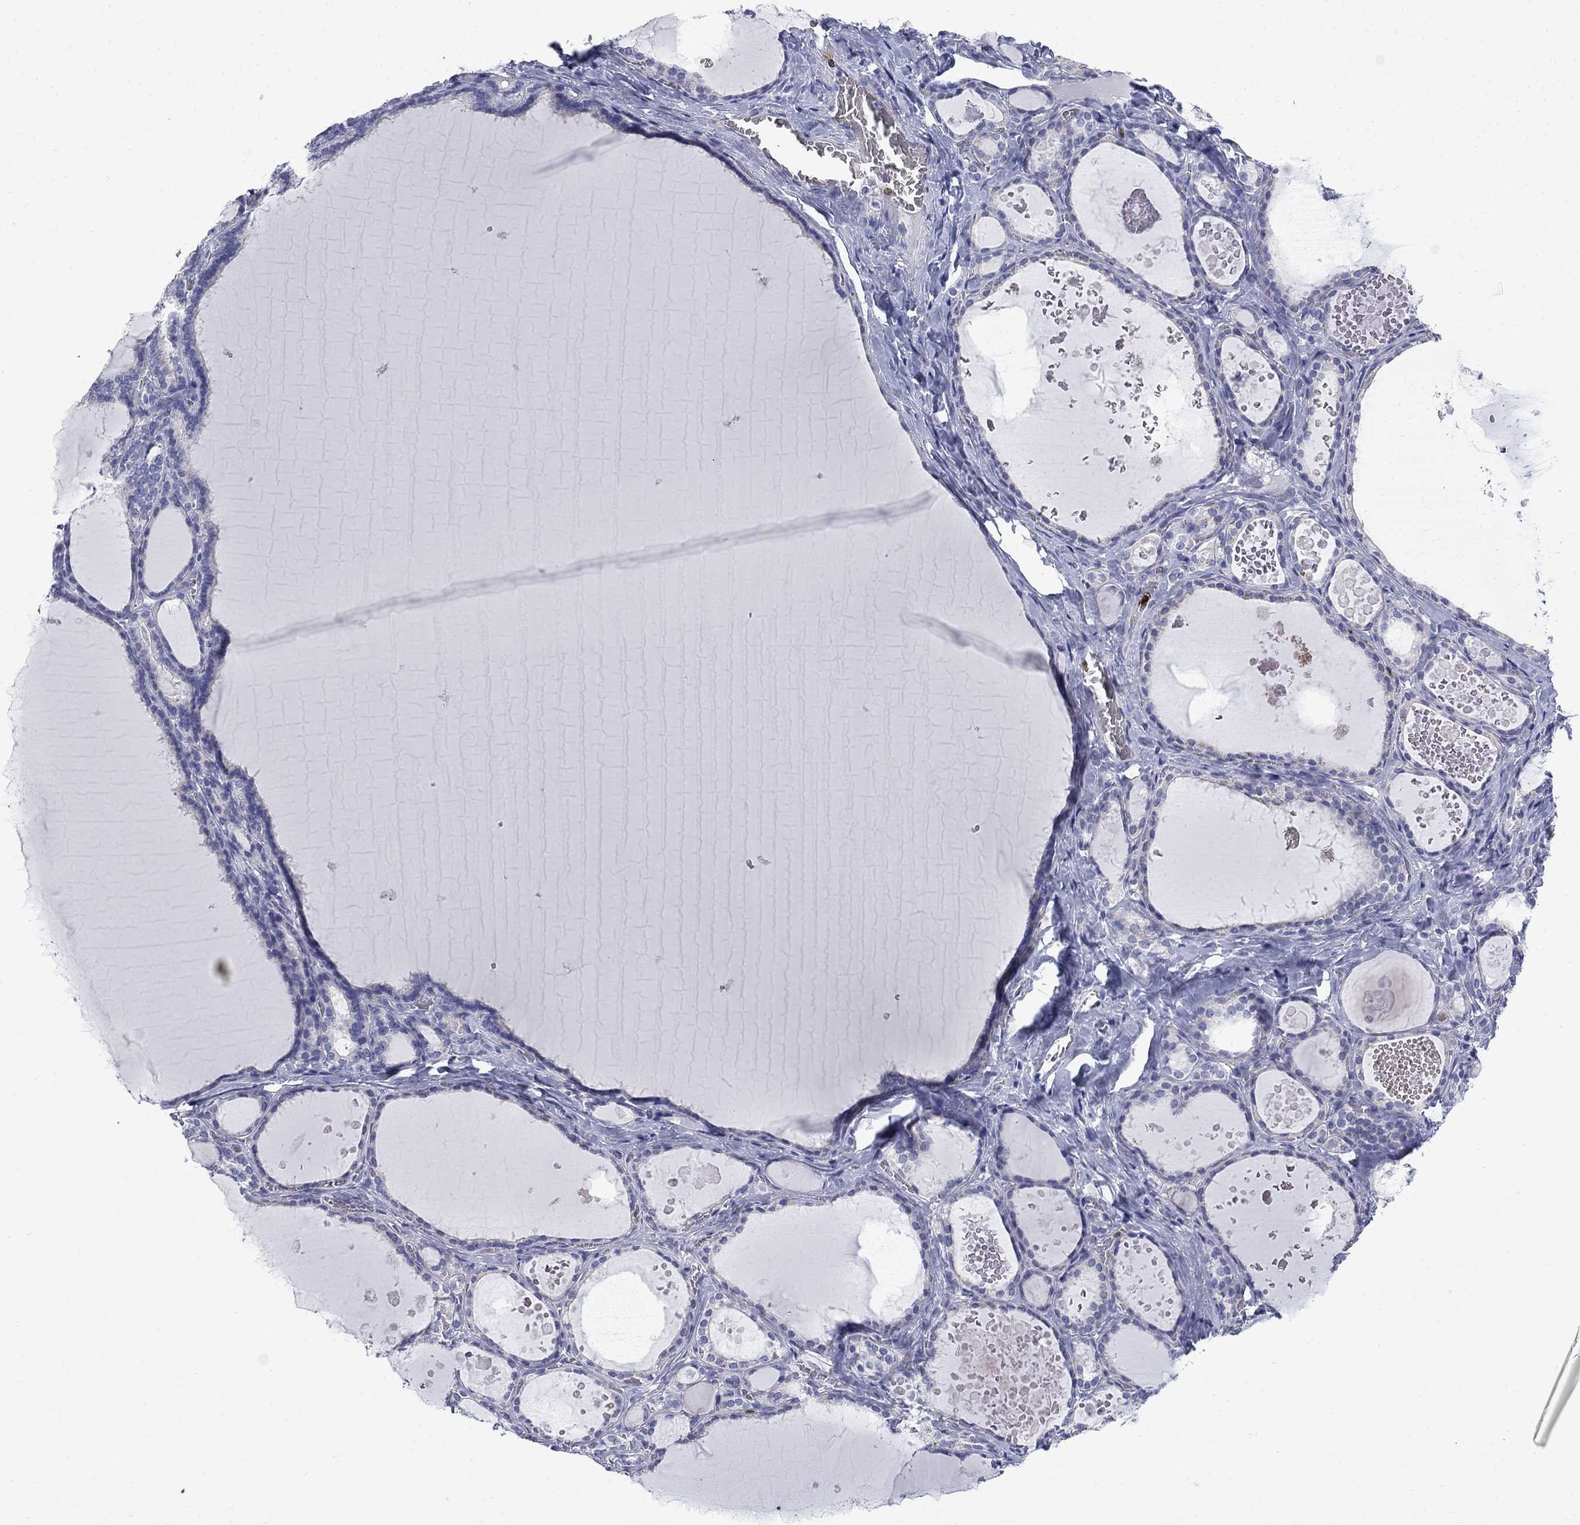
{"staining": {"intensity": "negative", "quantity": "none", "location": "none"}, "tissue": "thyroid gland", "cell_type": "Glandular cells", "image_type": "normal", "snomed": [{"axis": "morphology", "description": "Normal tissue, NOS"}, {"axis": "topography", "description": "Thyroid gland"}], "caption": "Normal thyroid gland was stained to show a protein in brown. There is no significant staining in glandular cells.", "gene": "SERPINB2", "patient": {"sex": "female", "age": 56}}